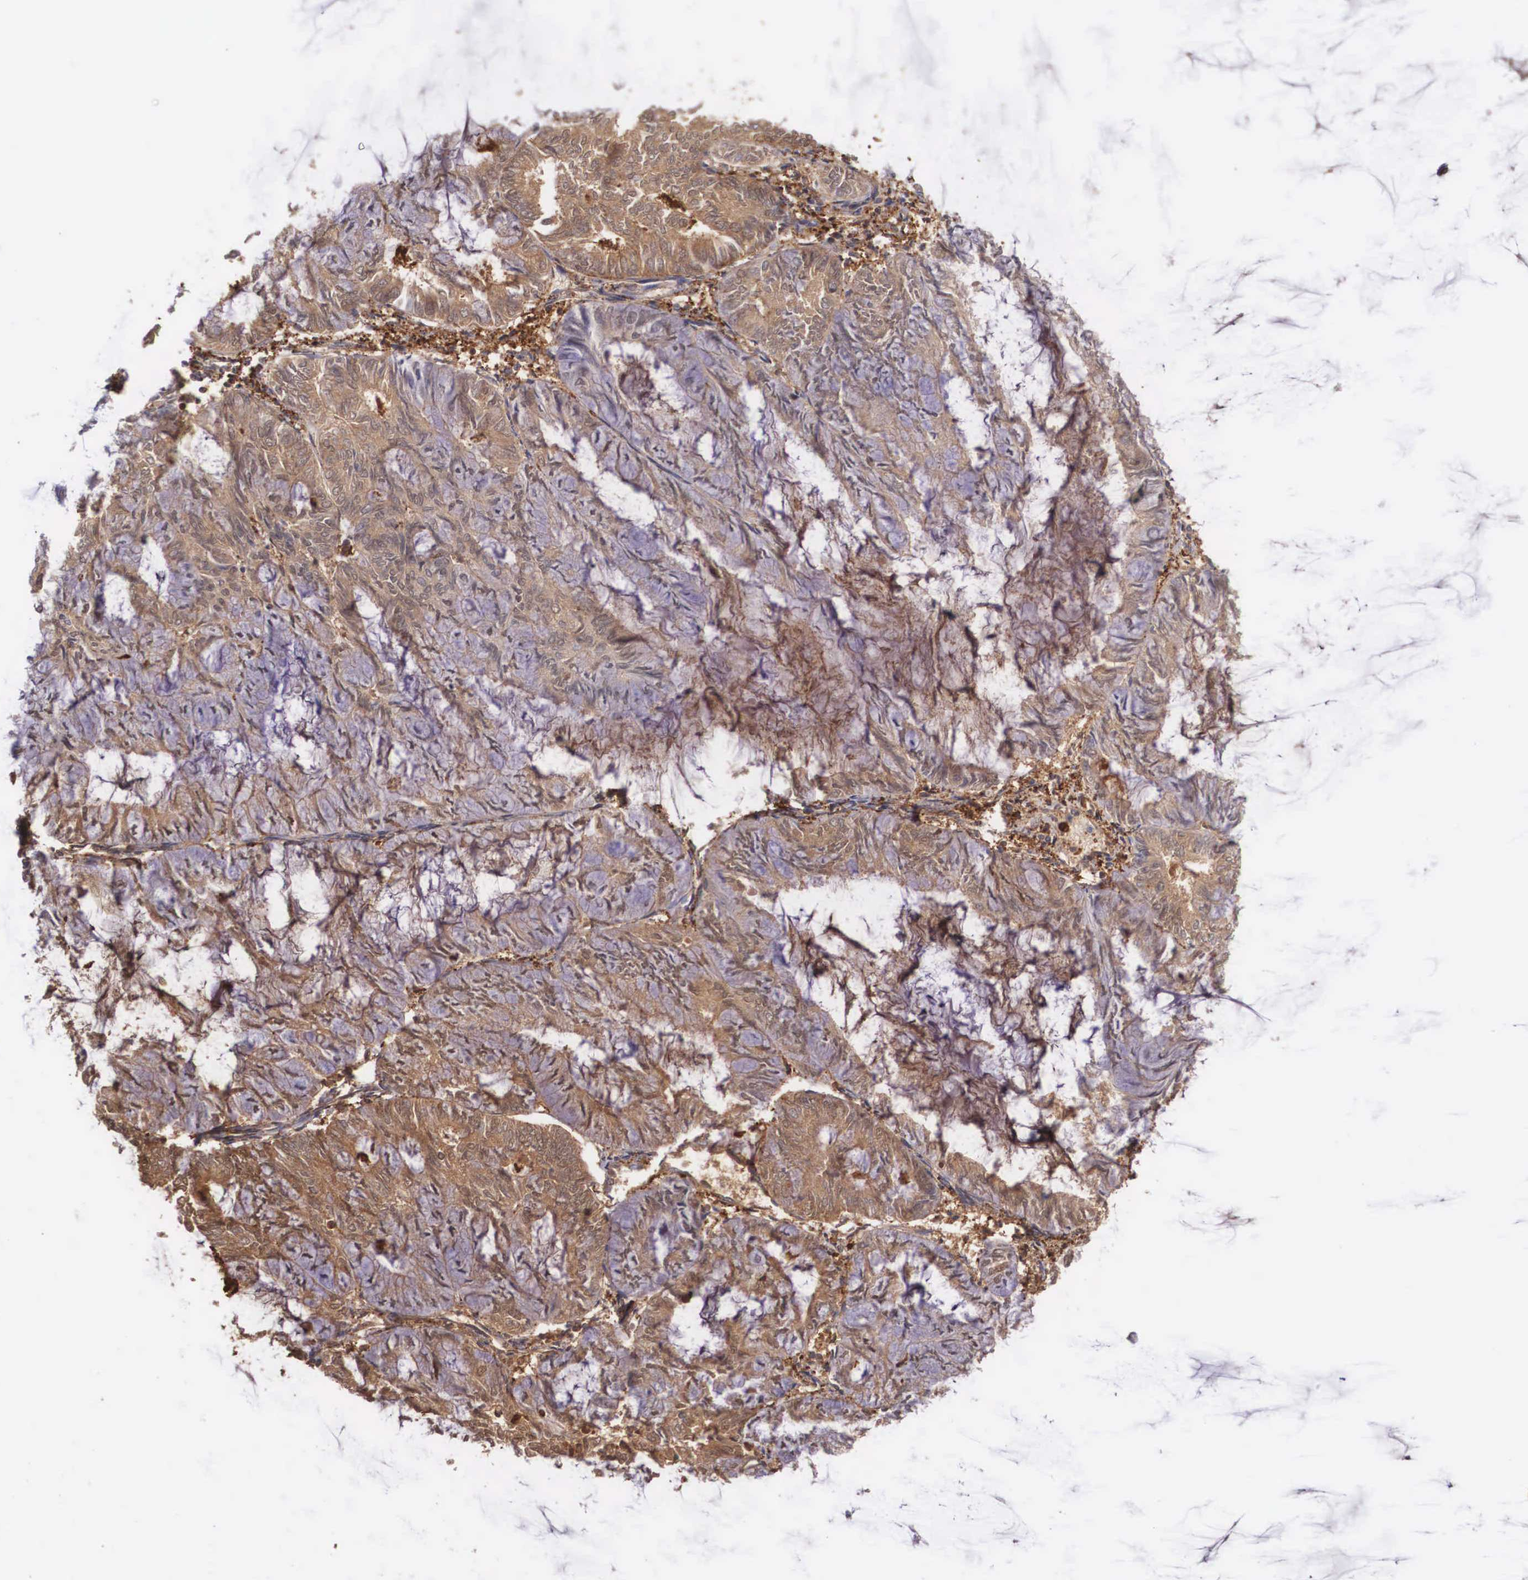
{"staining": {"intensity": "moderate", "quantity": "25%-75%", "location": "cytoplasmic/membranous"}, "tissue": "endometrial cancer", "cell_type": "Tumor cells", "image_type": "cancer", "snomed": [{"axis": "morphology", "description": "Adenocarcinoma, NOS"}, {"axis": "topography", "description": "Endometrium"}], "caption": "An IHC photomicrograph of tumor tissue is shown. Protein staining in brown labels moderate cytoplasmic/membranous positivity in endometrial cancer within tumor cells.", "gene": "LGALS1", "patient": {"sex": "female", "age": 59}}